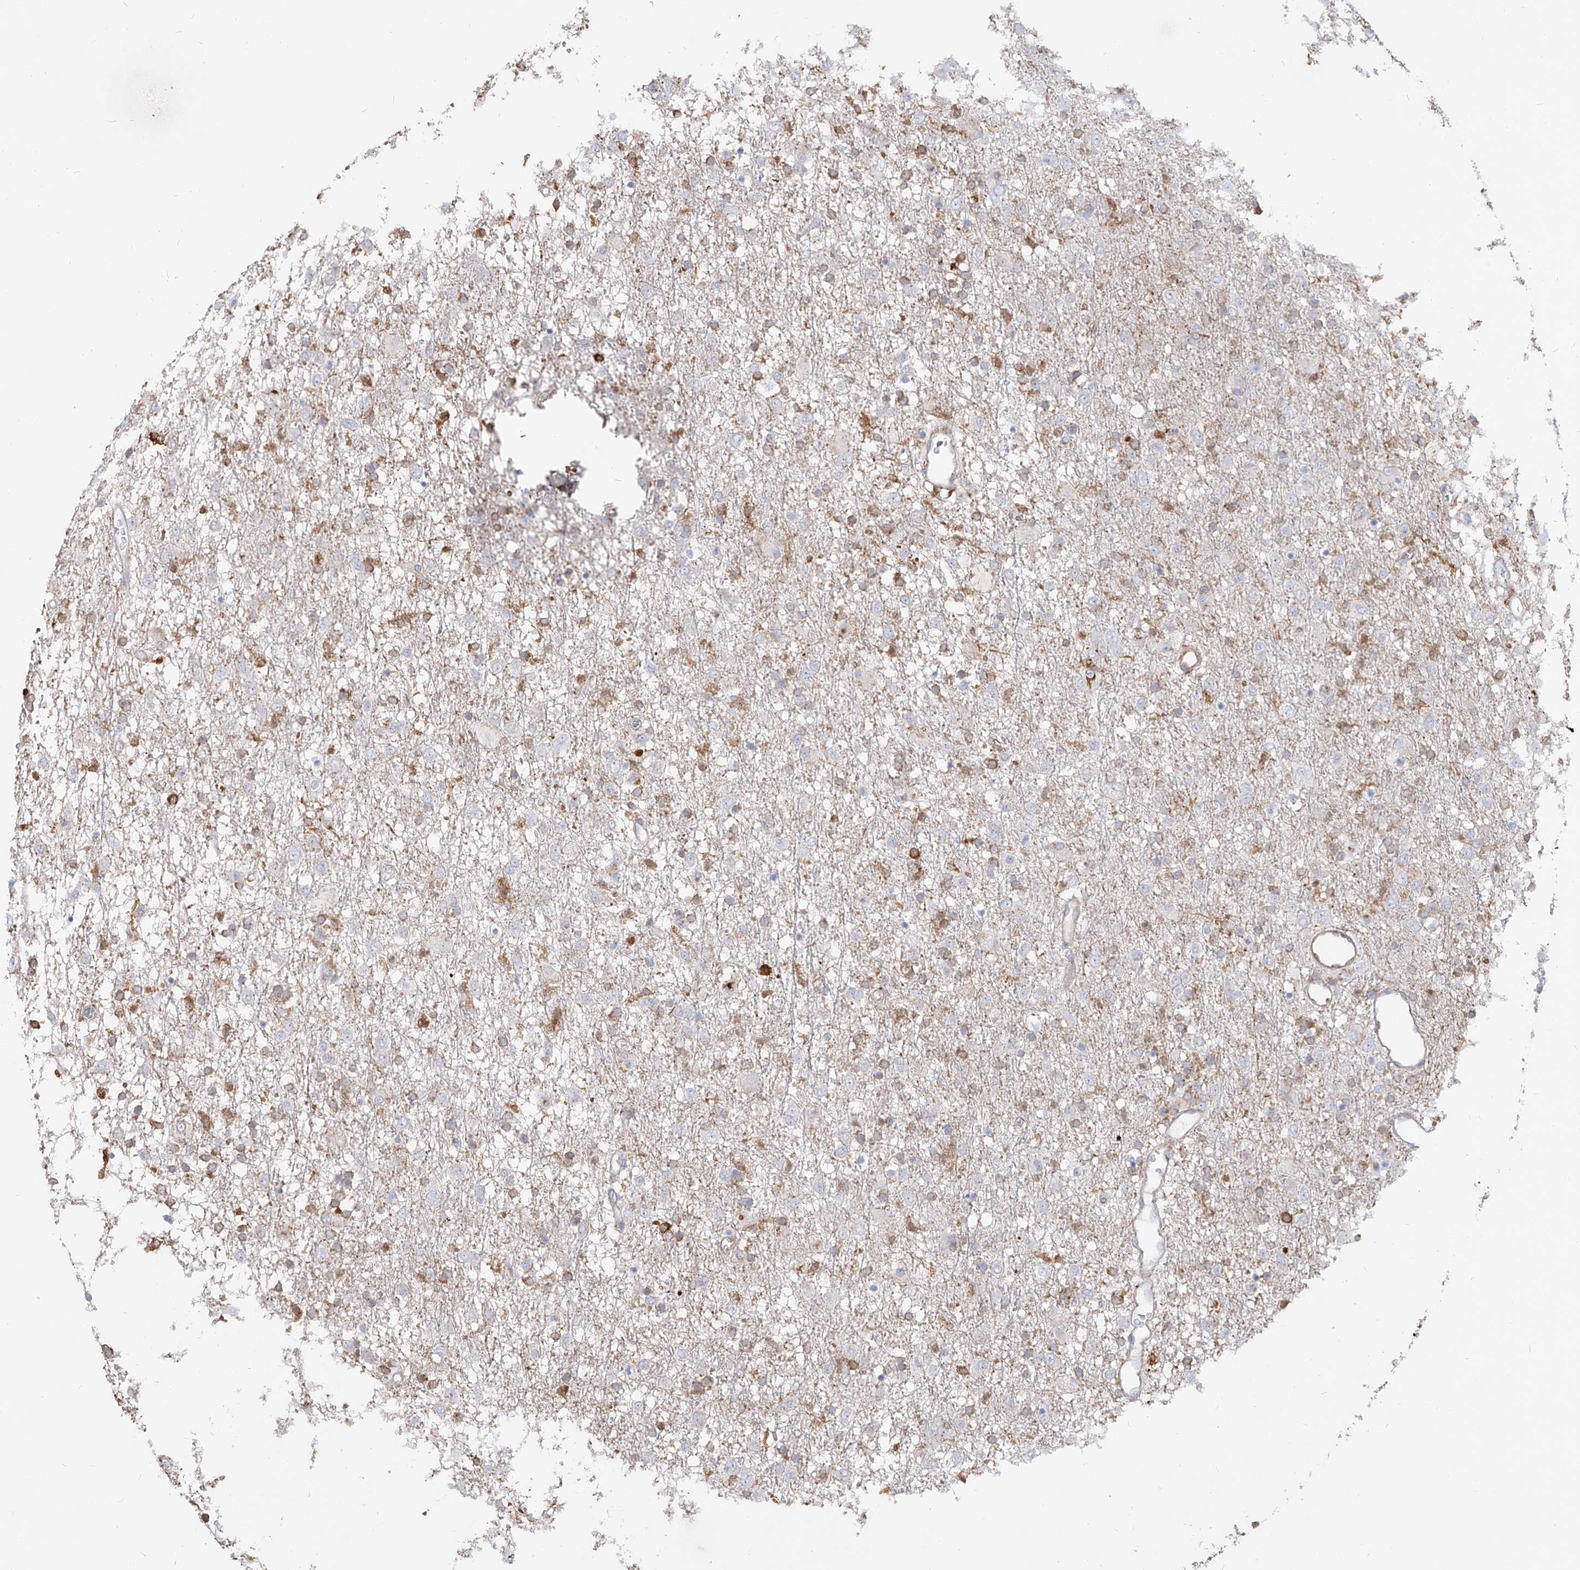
{"staining": {"intensity": "moderate", "quantity": "<25%", "location": "cytoplasmic/membranous"}, "tissue": "glioma", "cell_type": "Tumor cells", "image_type": "cancer", "snomed": [{"axis": "morphology", "description": "Glioma, malignant, Low grade"}, {"axis": "topography", "description": "Brain"}], "caption": "Immunohistochemical staining of malignant glioma (low-grade) reveals low levels of moderate cytoplasmic/membranous staining in about <25% of tumor cells.", "gene": "KYNU", "patient": {"sex": "male", "age": 65}}